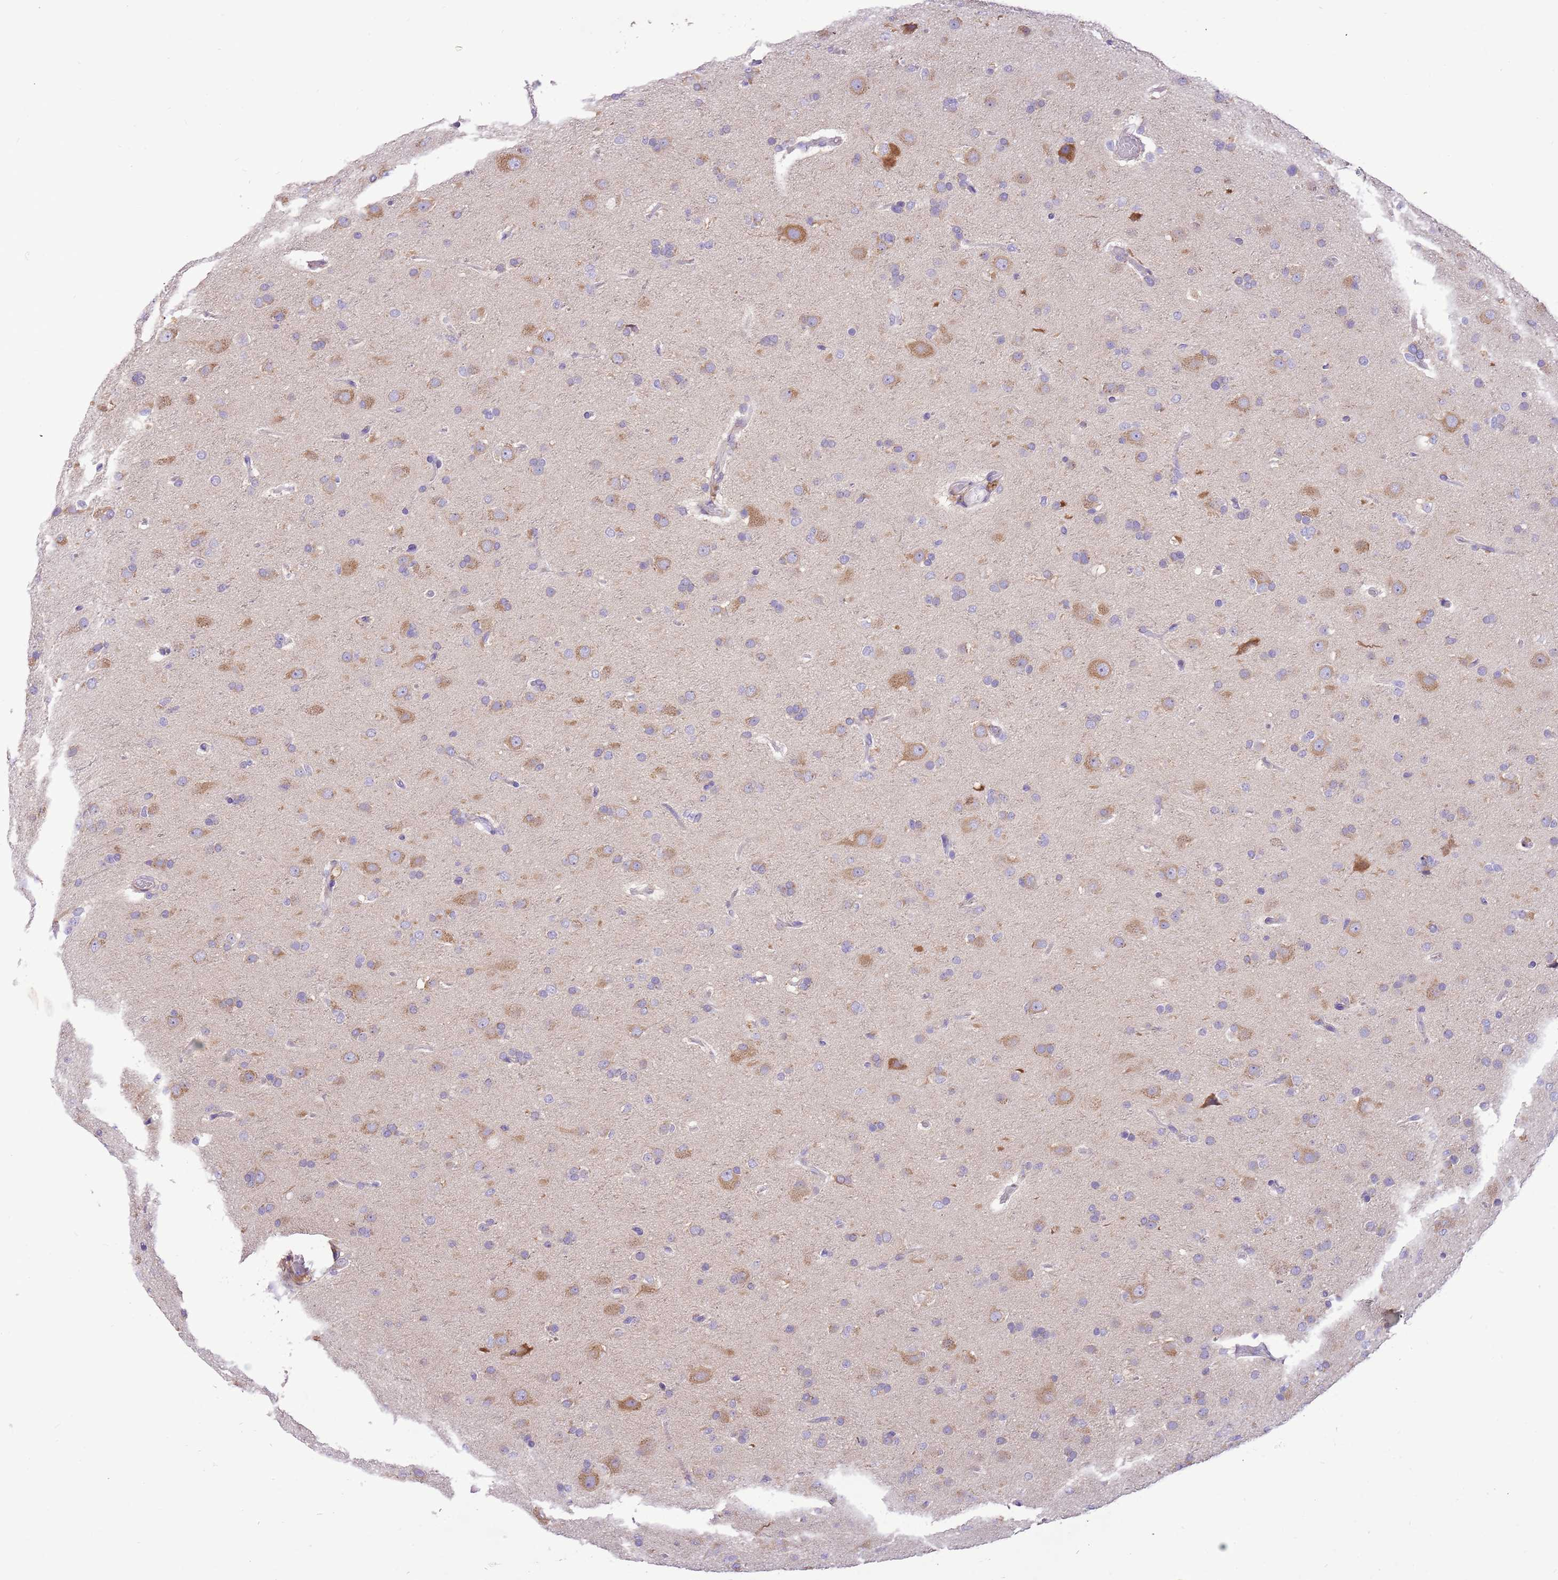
{"staining": {"intensity": "negative", "quantity": "none", "location": "none"}, "tissue": "glioma", "cell_type": "Tumor cells", "image_type": "cancer", "snomed": [{"axis": "morphology", "description": "Glioma, malignant, Low grade"}, {"axis": "topography", "description": "Brain"}], "caption": "The photomicrograph exhibits no significant staining in tumor cells of low-grade glioma (malignant).", "gene": "GLCE", "patient": {"sex": "male", "age": 65}}